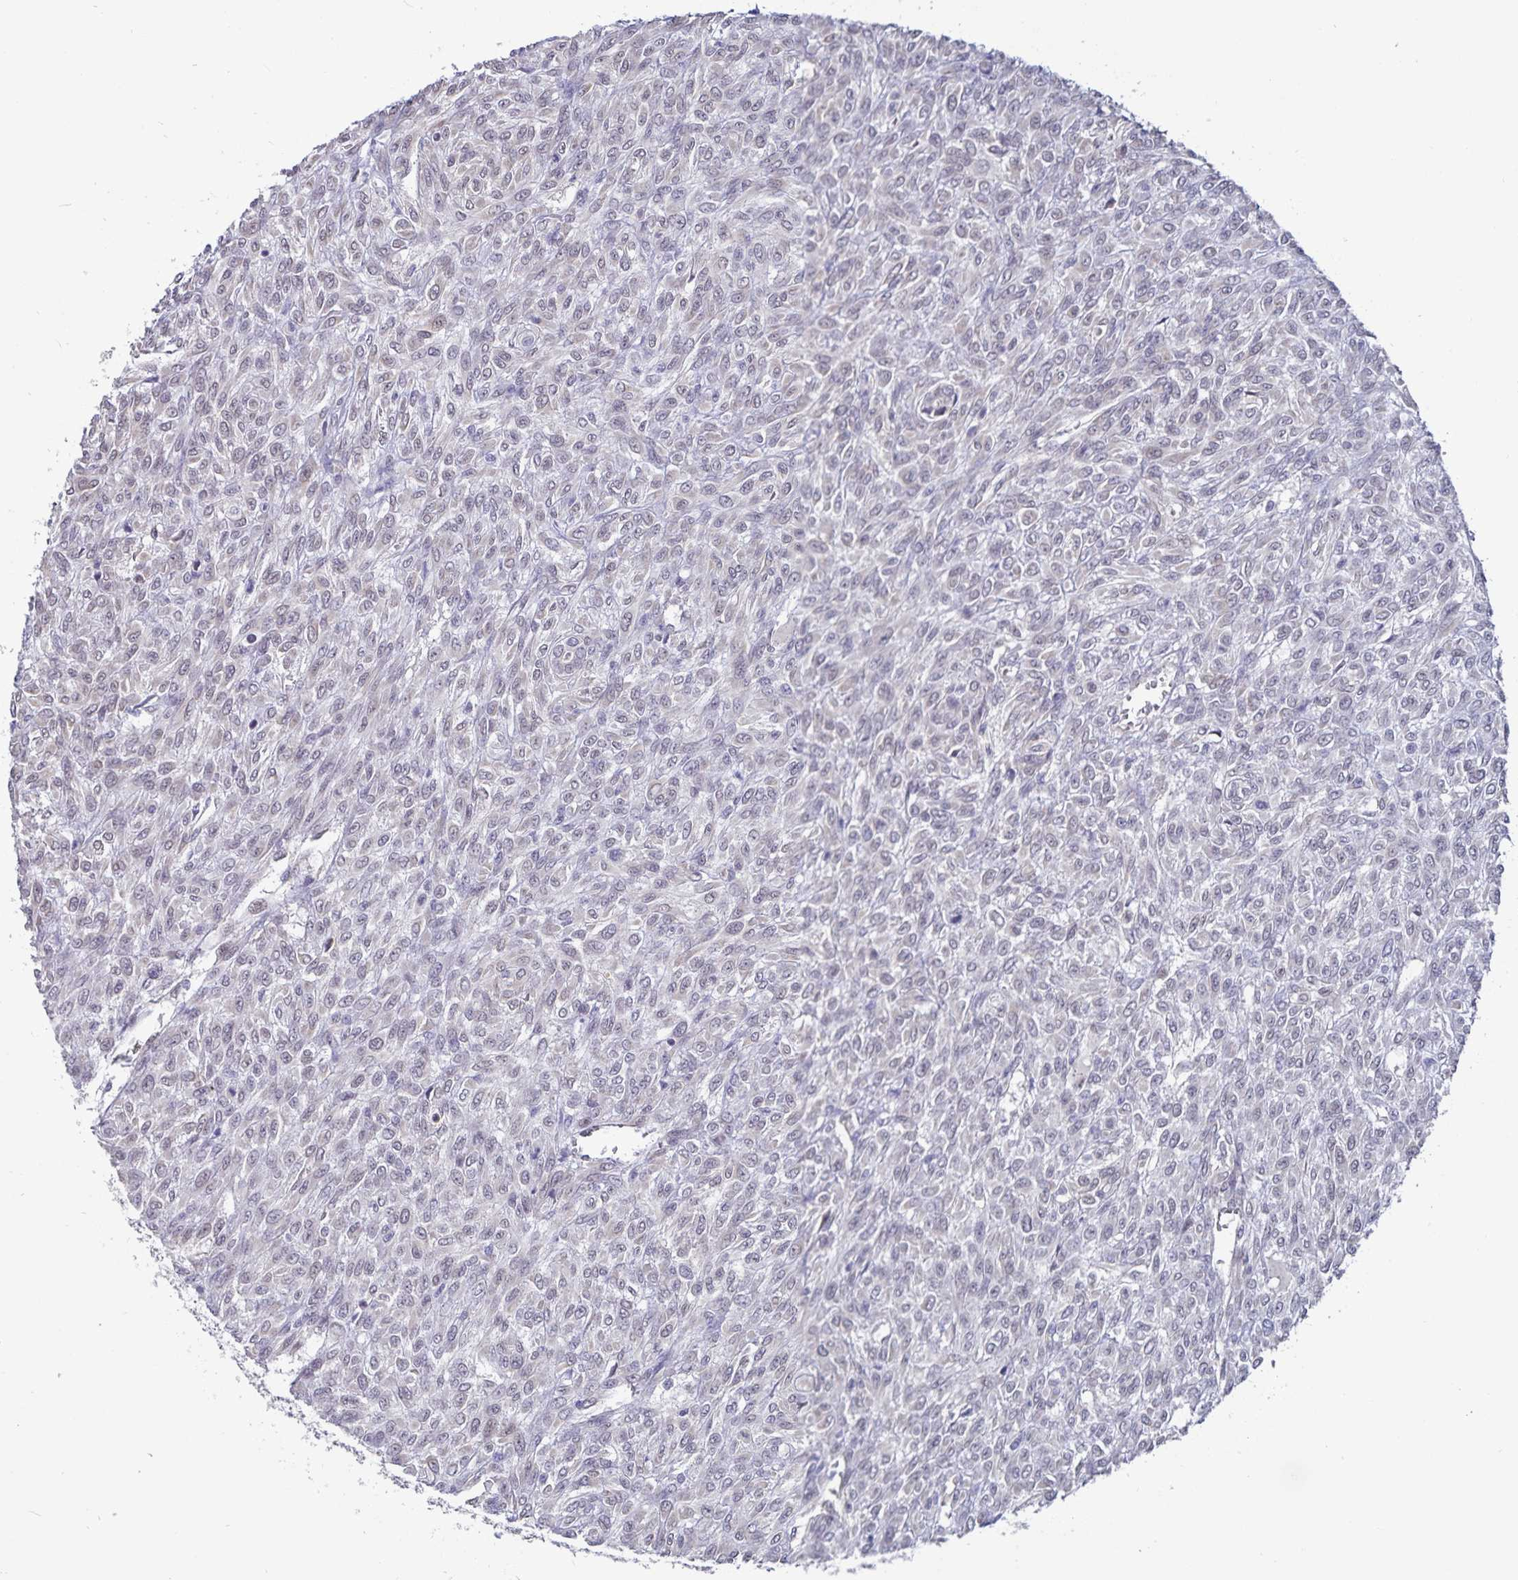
{"staining": {"intensity": "negative", "quantity": "none", "location": "none"}, "tissue": "renal cancer", "cell_type": "Tumor cells", "image_type": "cancer", "snomed": [{"axis": "morphology", "description": "Adenocarcinoma, NOS"}, {"axis": "topography", "description": "Kidney"}], "caption": "This is an immunohistochemistry (IHC) image of adenocarcinoma (renal). There is no staining in tumor cells.", "gene": "ATP2A2", "patient": {"sex": "male", "age": 58}}